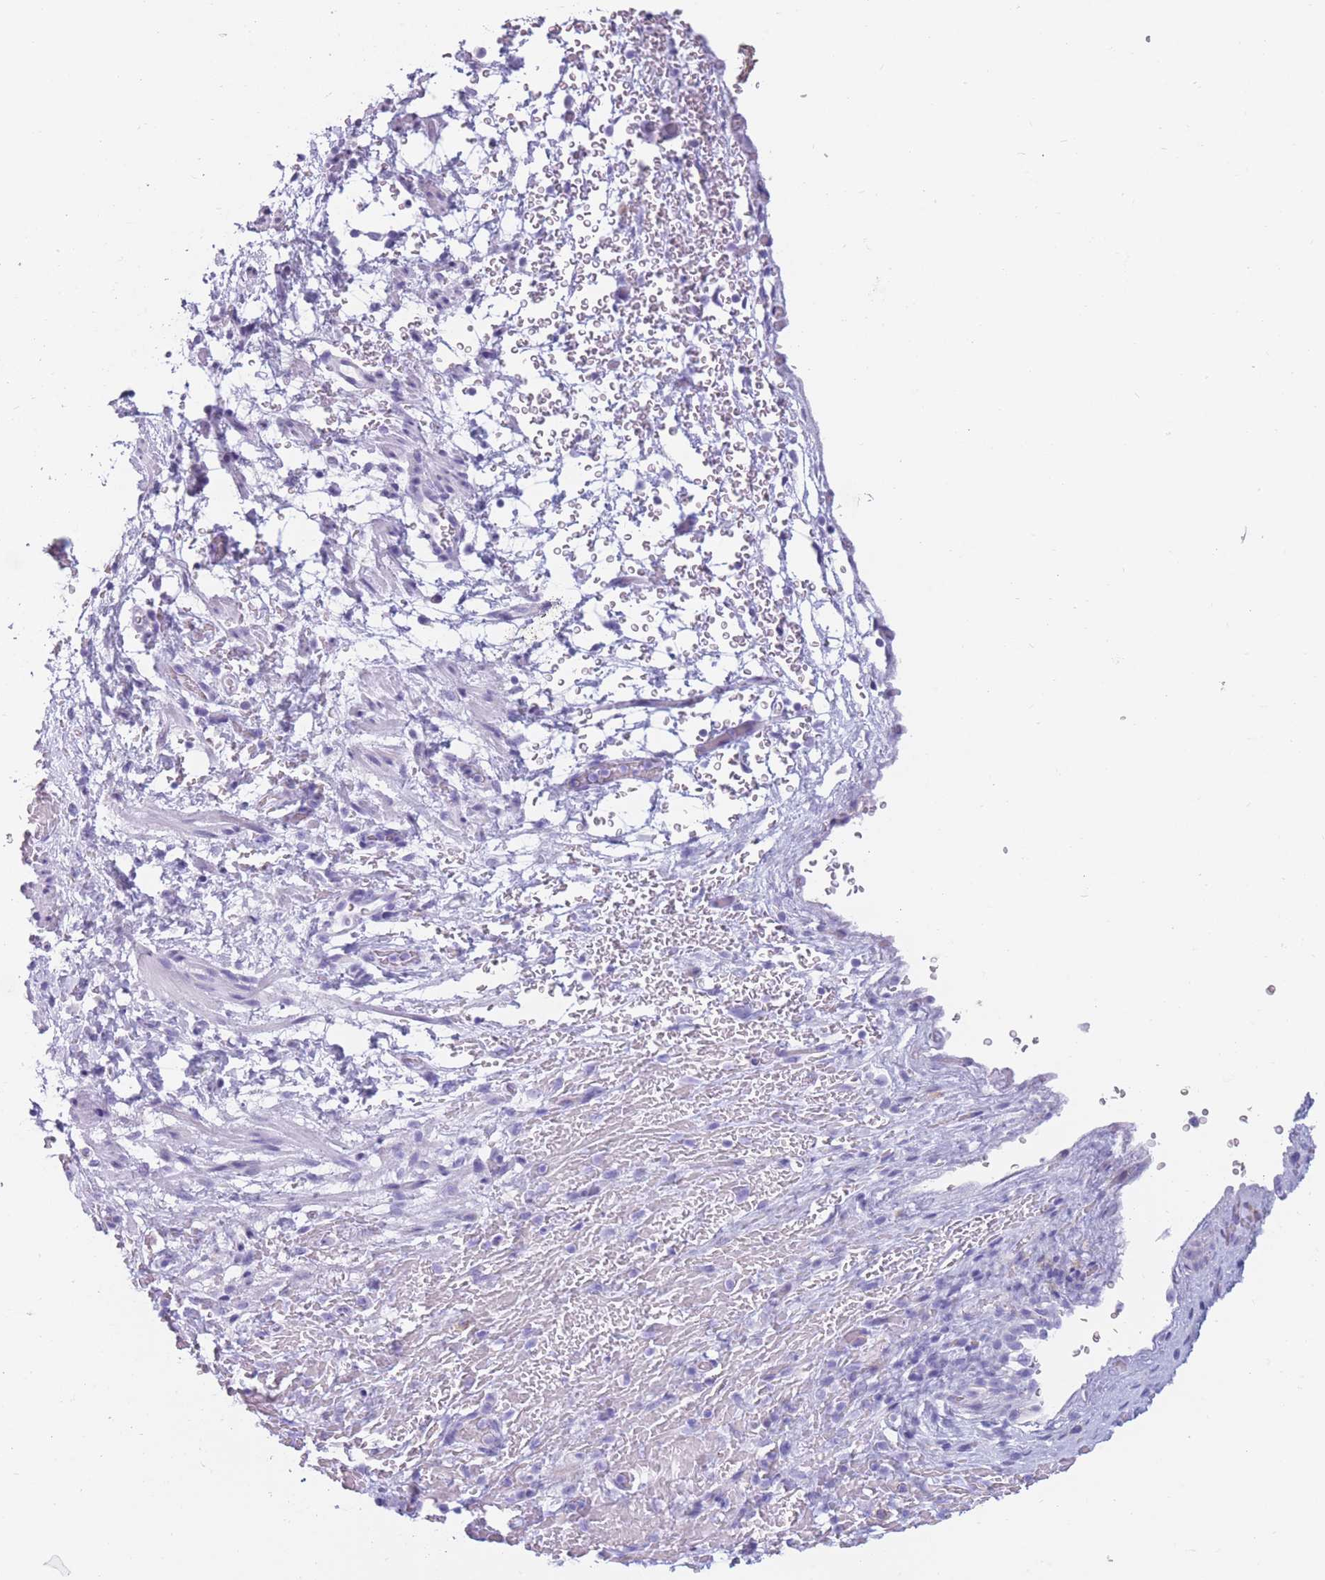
{"staining": {"intensity": "negative", "quantity": "none", "location": "none"}, "tissue": "smooth muscle", "cell_type": "Smooth muscle cells", "image_type": "normal", "snomed": [{"axis": "morphology", "description": "Normal tissue, NOS"}, {"axis": "topography", "description": "Smooth muscle"}, {"axis": "topography", "description": "Peripheral nerve tissue"}], "caption": "Immunohistochemistry (IHC) image of benign smooth muscle stained for a protein (brown), which shows no staining in smooth muscle cells.", "gene": "COL27A1", "patient": {"sex": "male", "age": 69}}